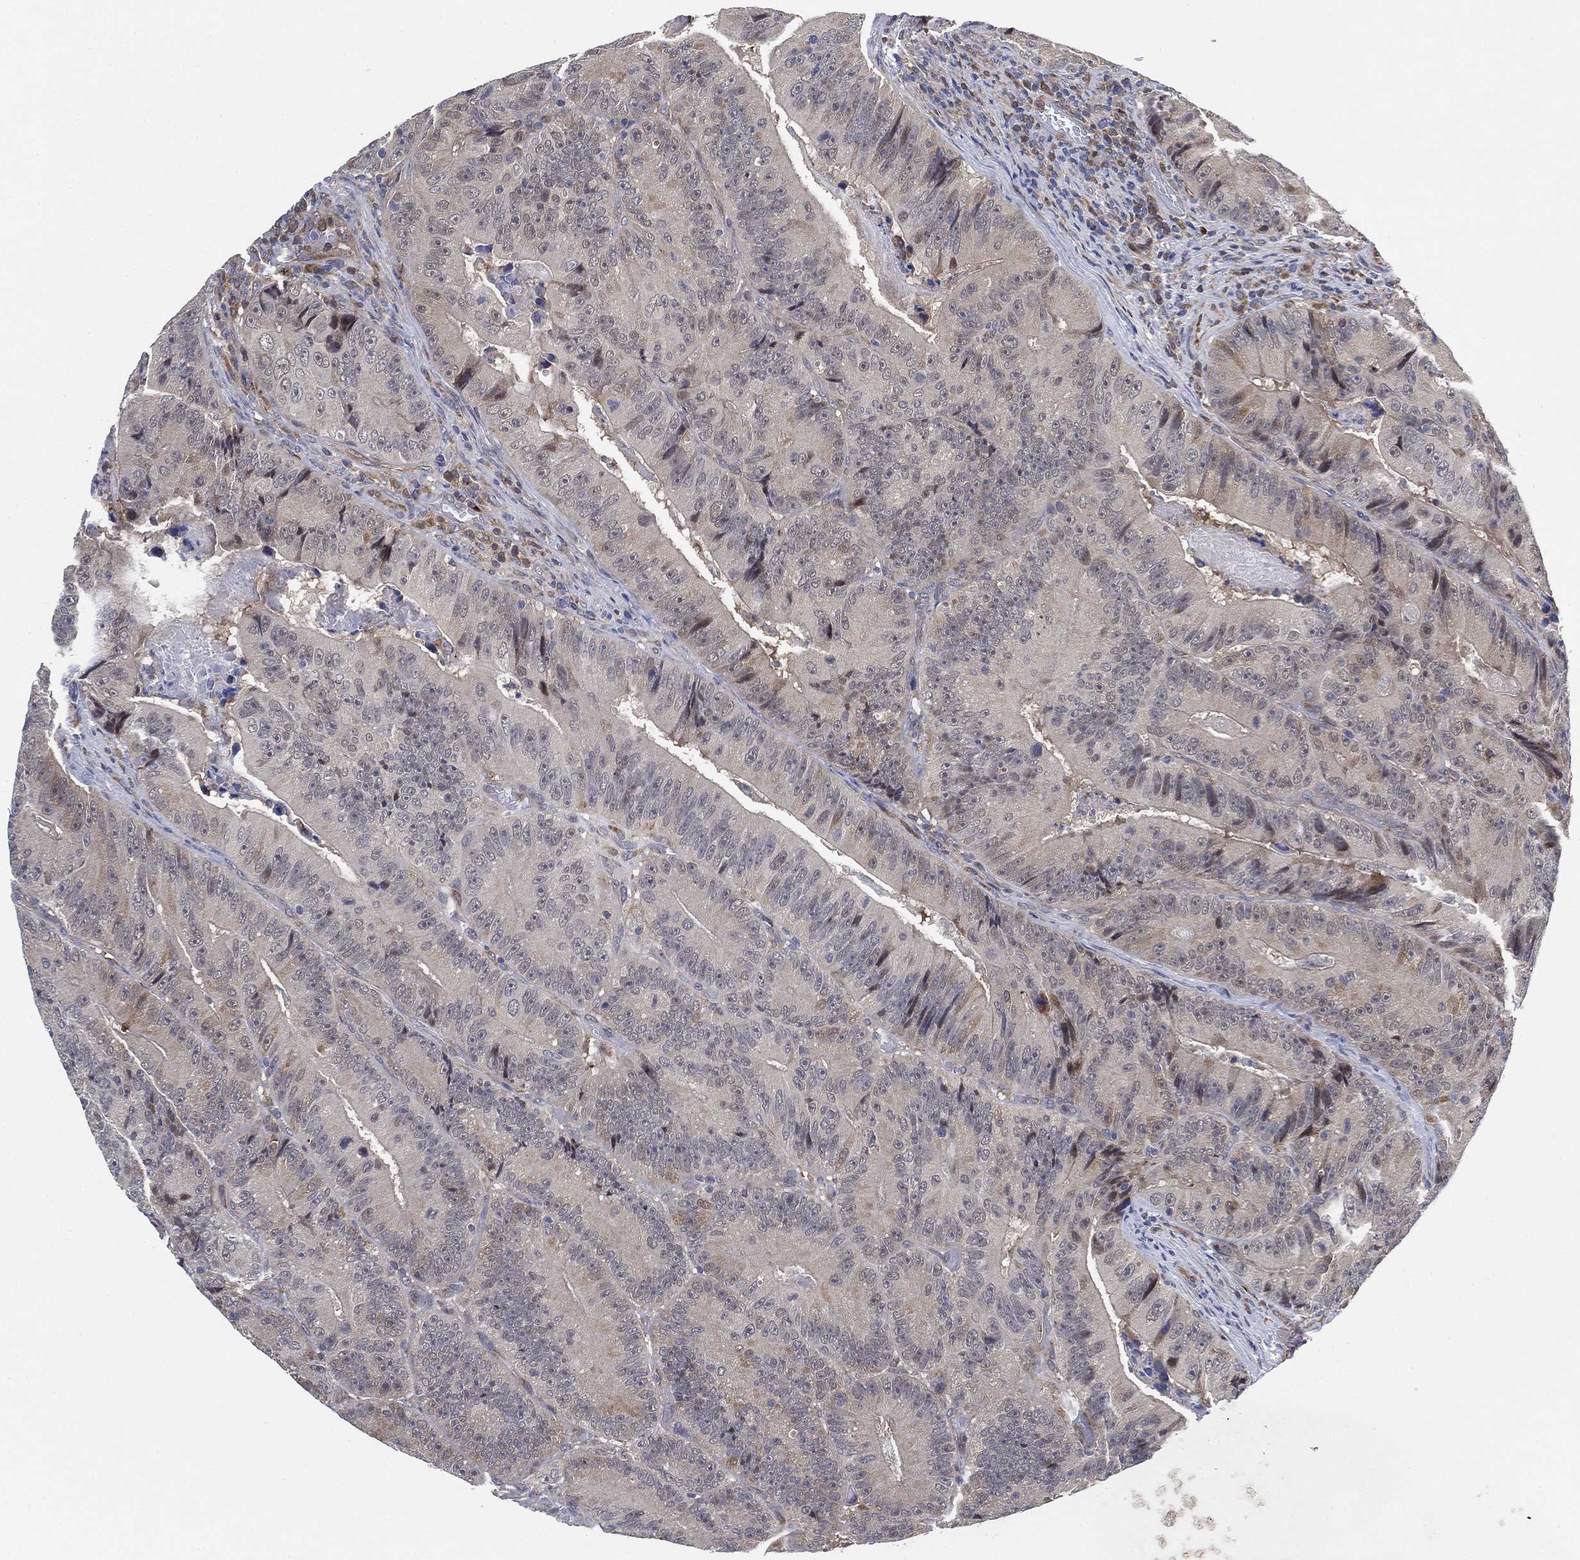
{"staining": {"intensity": "negative", "quantity": "none", "location": "none"}, "tissue": "colorectal cancer", "cell_type": "Tumor cells", "image_type": "cancer", "snomed": [{"axis": "morphology", "description": "Adenocarcinoma, NOS"}, {"axis": "topography", "description": "Colon"}], "caption": "An image of human adenocarcinoma (colorectal) is negative for staining in tumor cells. (Brightfield microscopy of DAB (3,3'-diaminobenzidine) immunohistochemistry at high magnification).", "gene": "FES", "patient": {"sex": "female", "age": 86}}